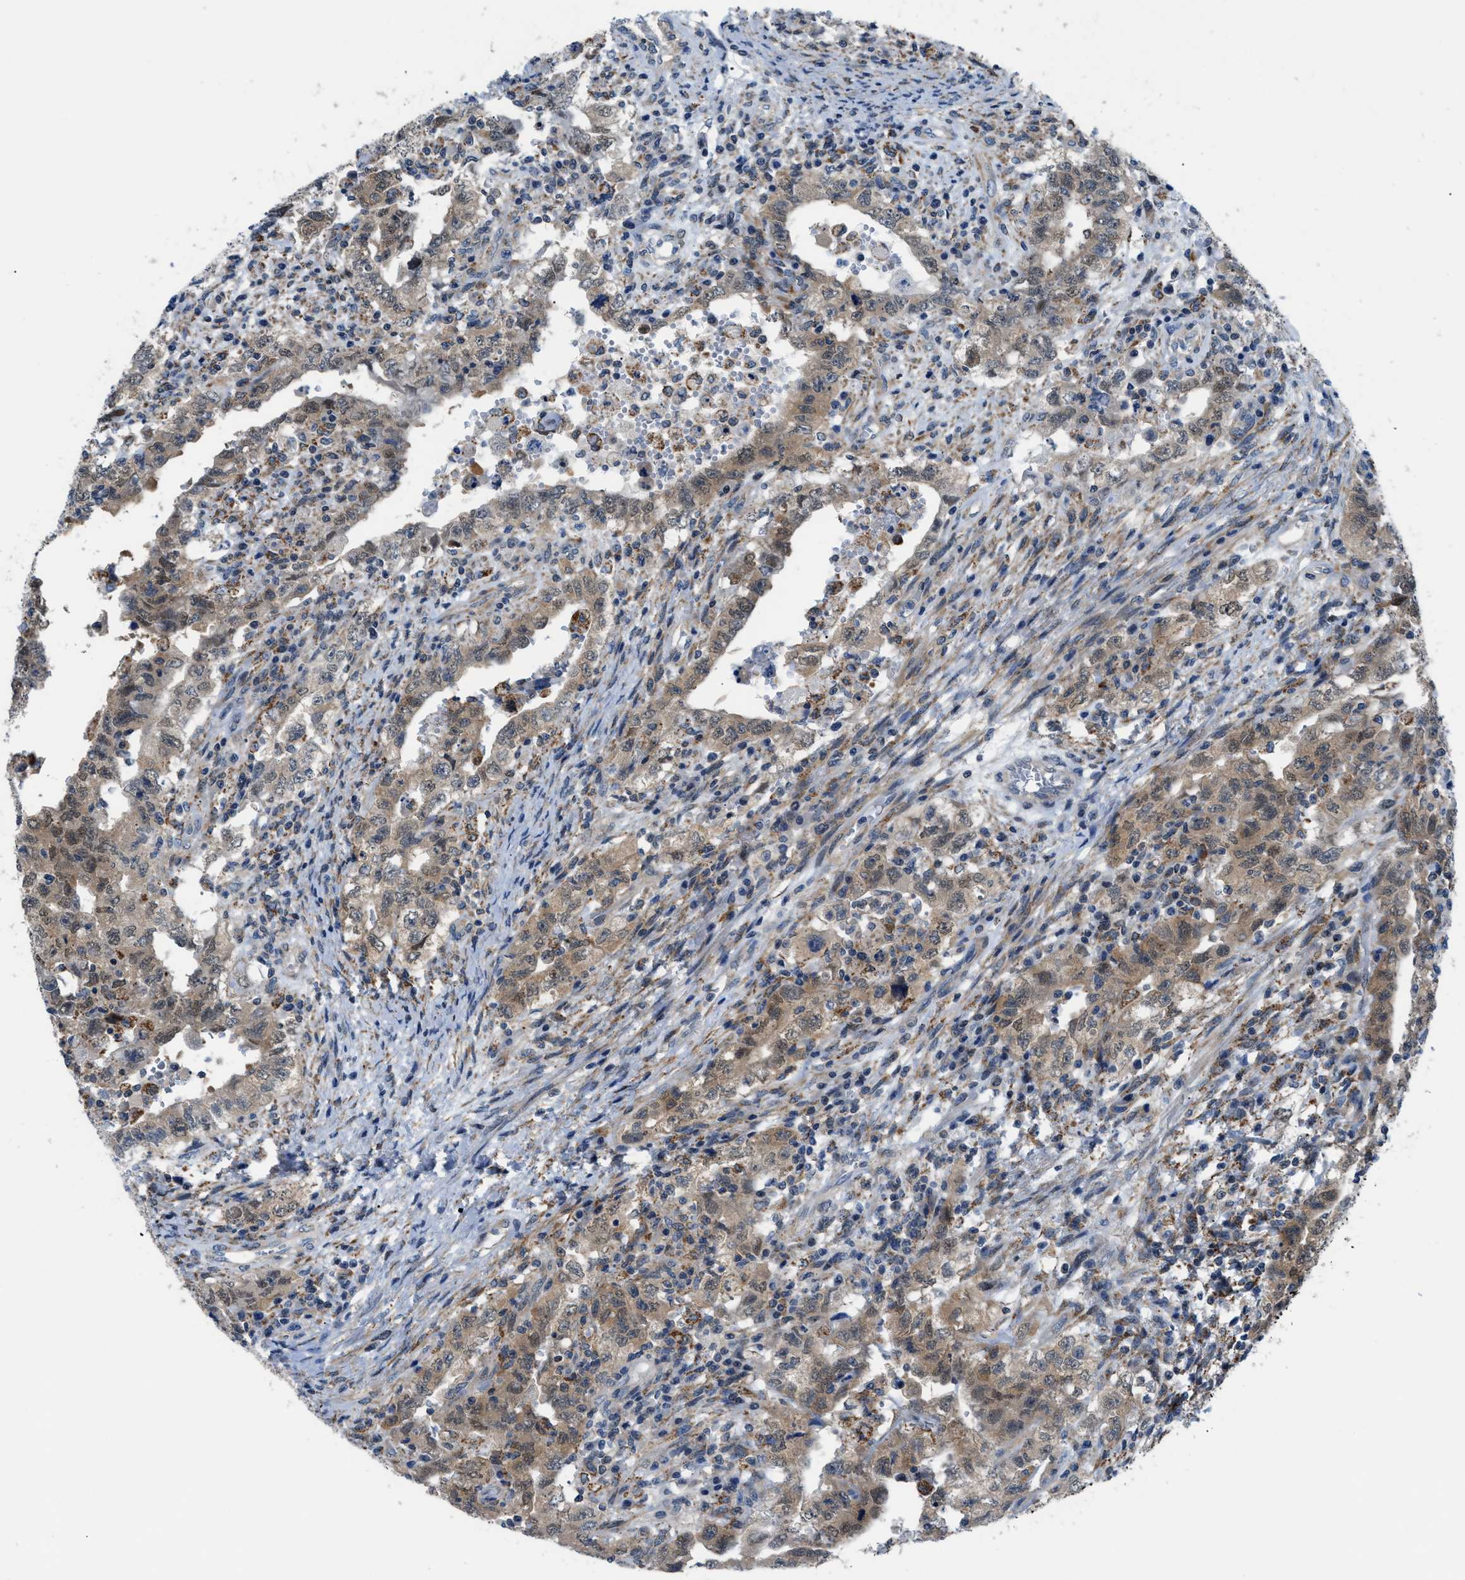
{"staining": {"intensity": "moderate", "quantity": ">75%", "location": "cytoplasmic/membranous"}, "tissue": "testis cancer", "cell_type": "Tumor cells", "image_type": "cancer", "snomed": [{"axis": "morphology", "description": "Carcinoma, Embryonal, NOS"}, {"axis": "topography", "description": "Testis"}], "caption": "This micrograph displays immunohistochemistry (IHC) staining of embryonal carcinoma (testis), with medium moderate cytoplasmic/membranous staining in about >75% of tumor cells.", "gene": "TMEM45B", "patient": {"sex": "male", "age": 26}}